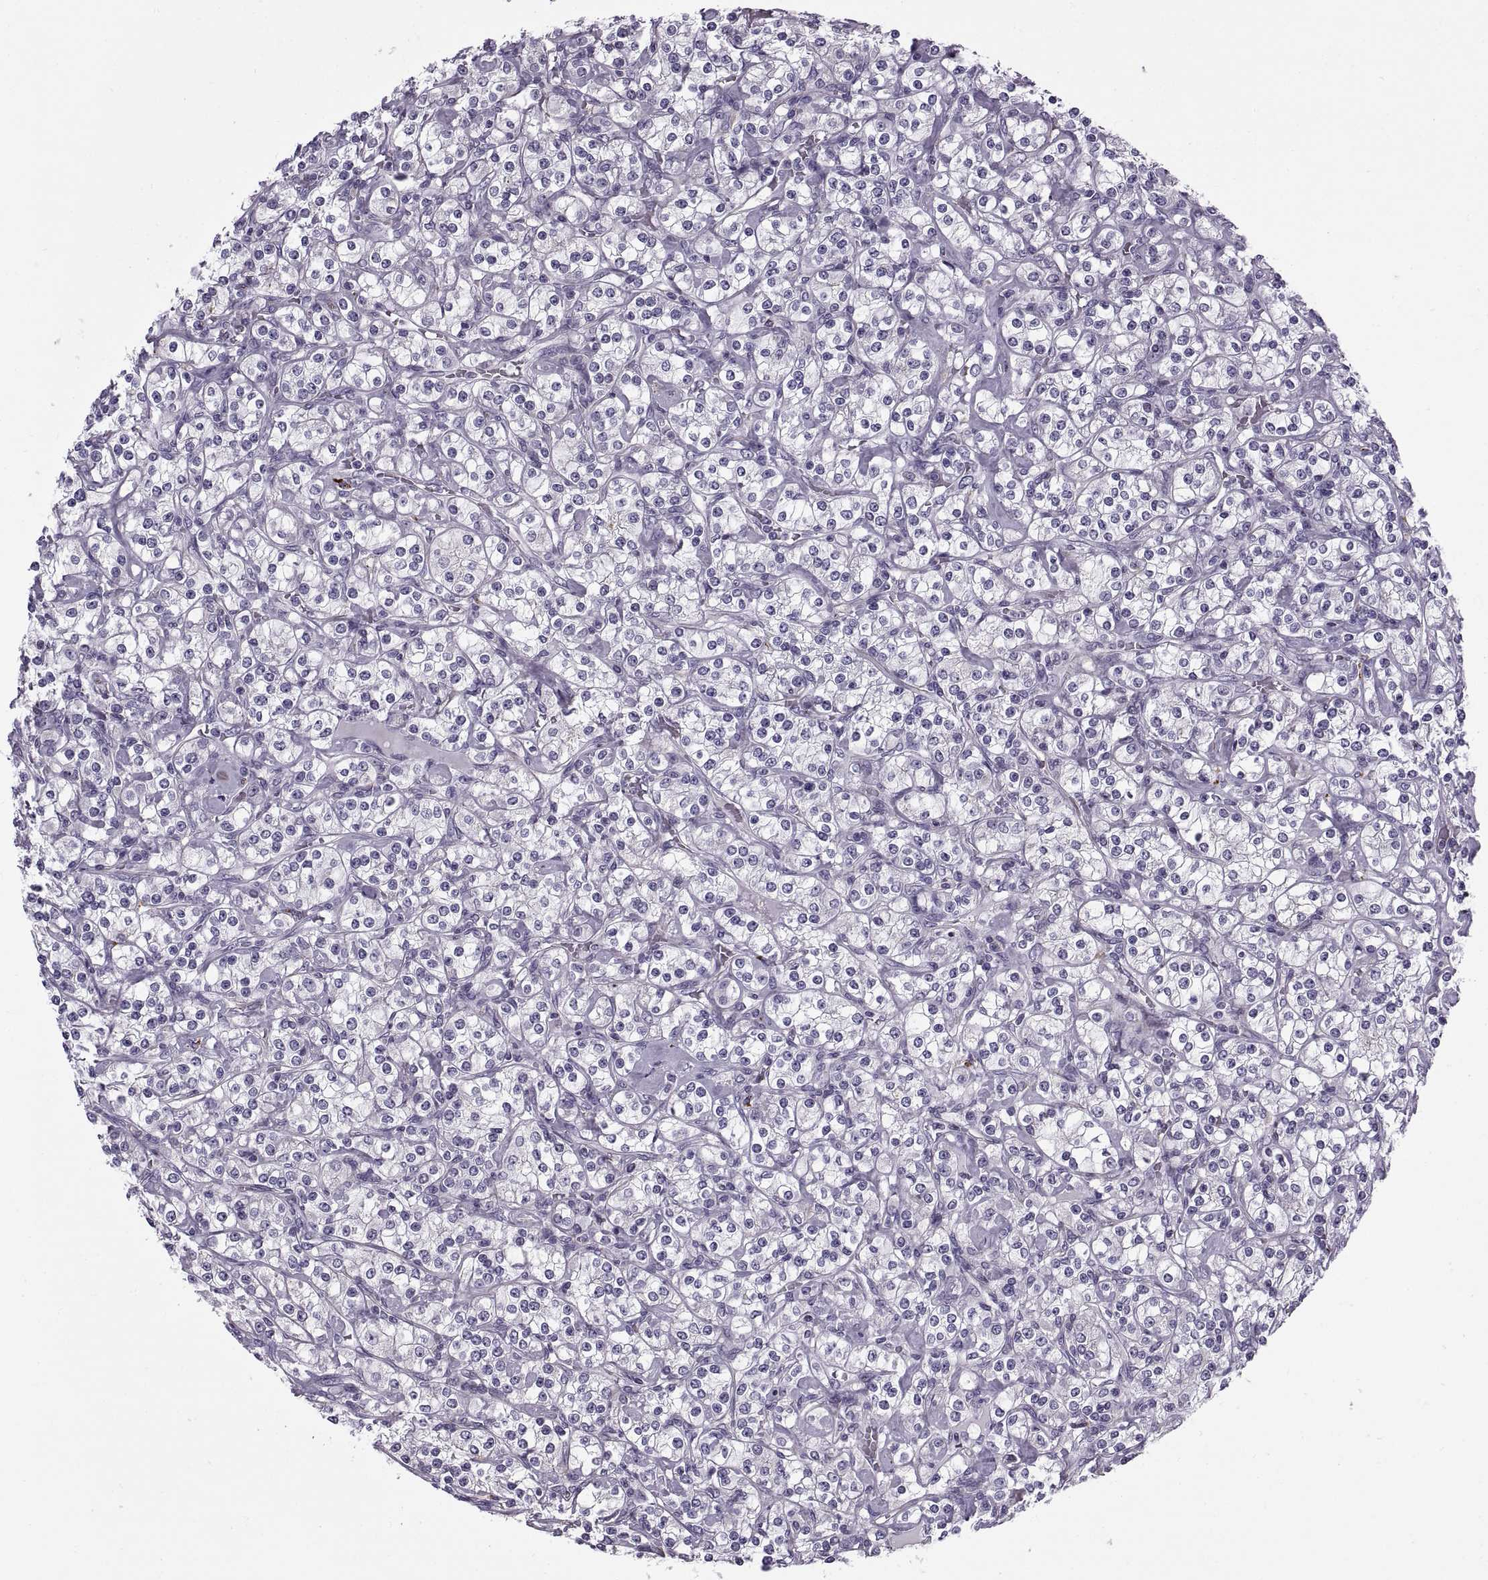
{"staining": {"intensity": "negative", "quantity": "none", "location": "none"}, "tissue": "renal cancer", "cell_type": "Tumor cells", "image_type": "cancer", "snomed": [{"axis": "morphology", "description": "Adenocarcinoma, NOS"}, {"axis": "topography", "description": "Kidney"}], "caption": "Immunohistochemistry (IHC) photomicrograph of neoplastic tissue: human renal cancer (adenocarcinoma) stained with DAB (3,3'-diaminobenzidine) demonstrates no significant protein staining in tumor cells.", "gene": "CALCR", "patient": {"sex": "male", "age": 77}}